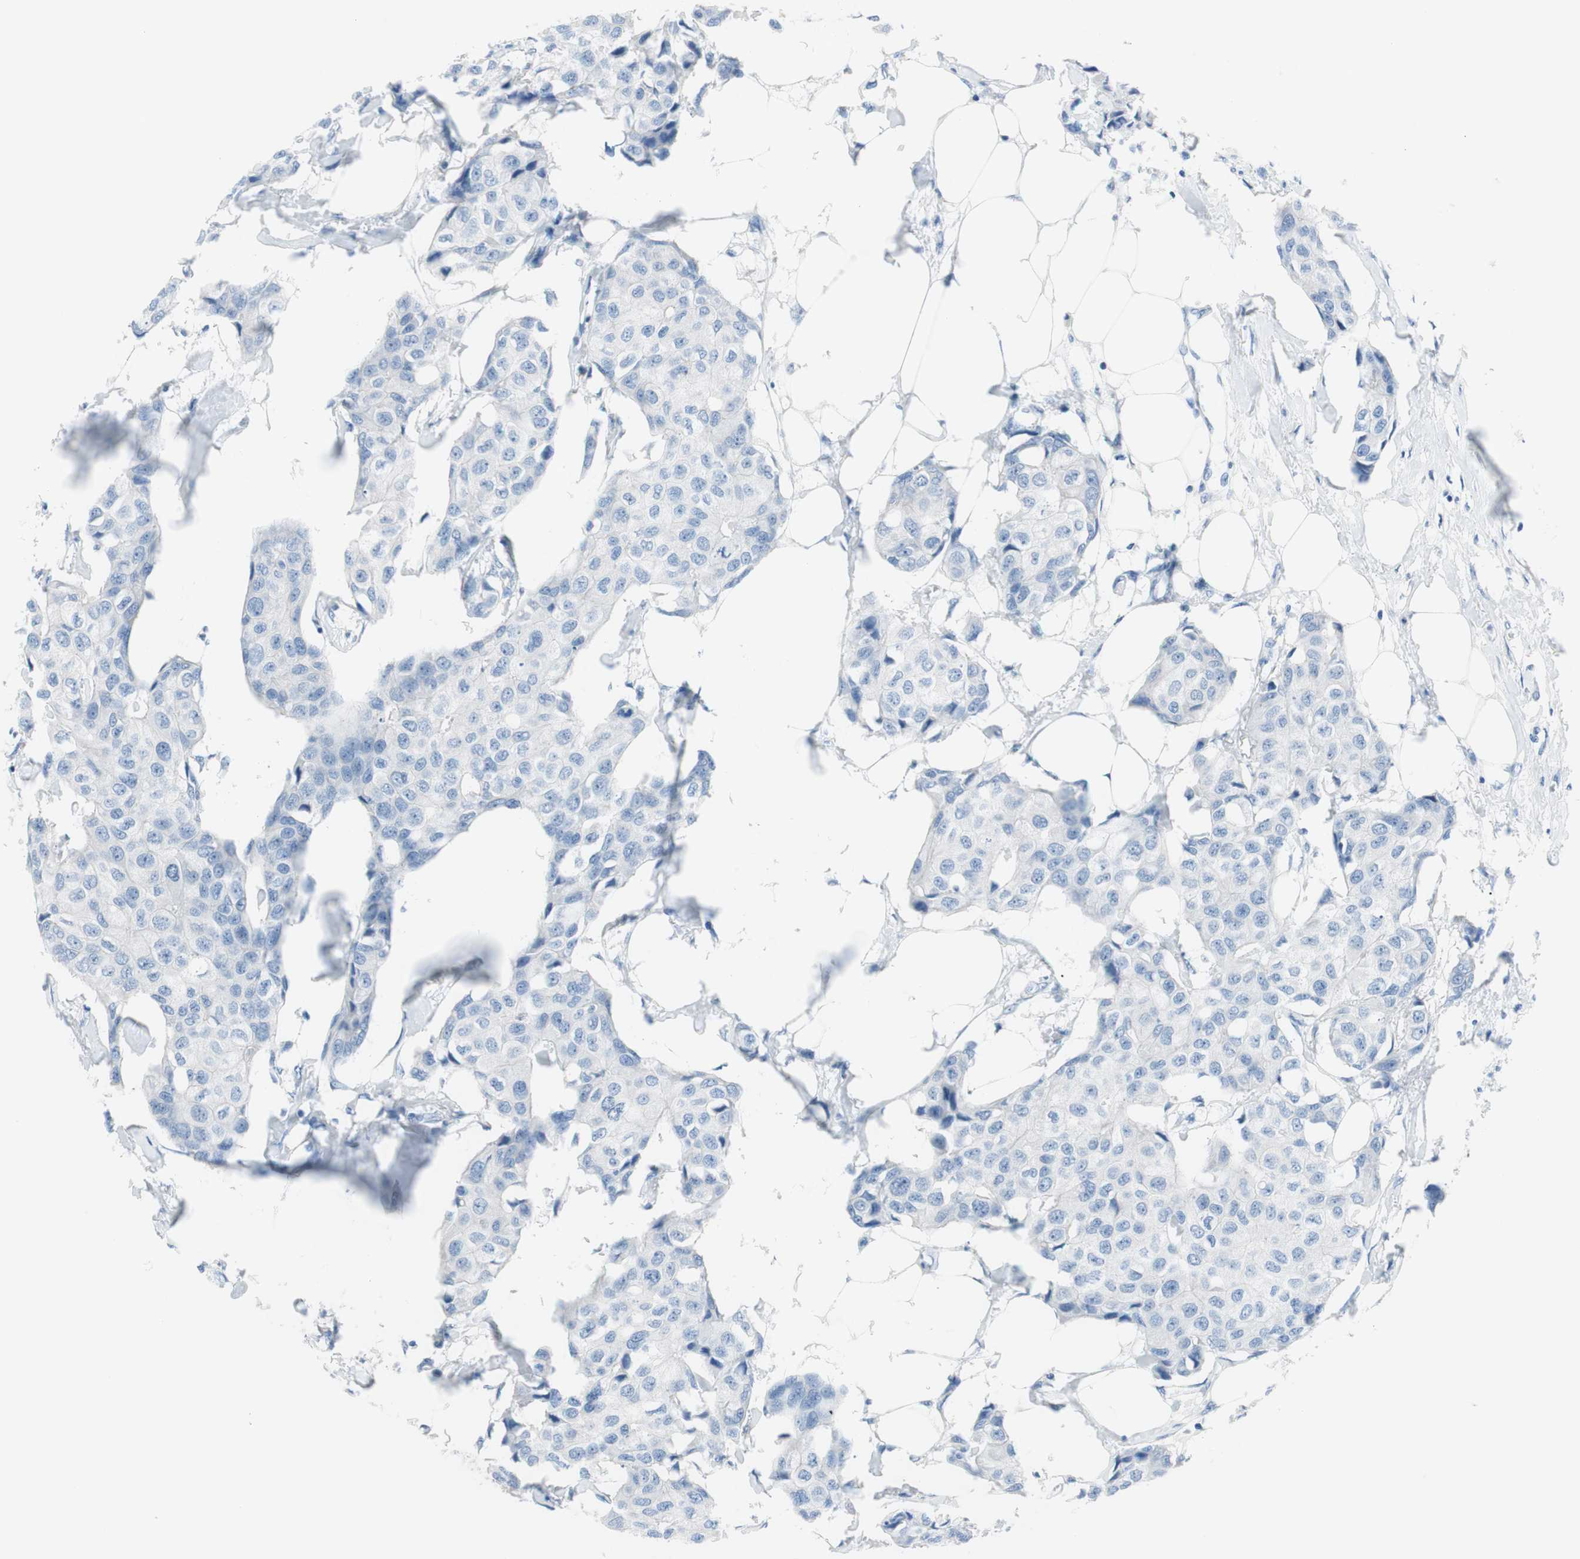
{"staining": {"intensity": "negative", "quantity": "none", "location": "none"}, "tissue": "breast cancer", "cell_type": "Tumor cells", "image_type": "cancer", "snomed": [{"axis": "morphology", "description": "Duct carcinoma"}, {"axis": "topography", "description": "Breast"}], "caption": "A high-resolution photomicrograph shows immunohistochemistry staining of breast intraductal carcinoma, which shows no significant positivity in tumor cells.", "gene": "EVA1A", "patient": {"sex": "female", "age": 80}}